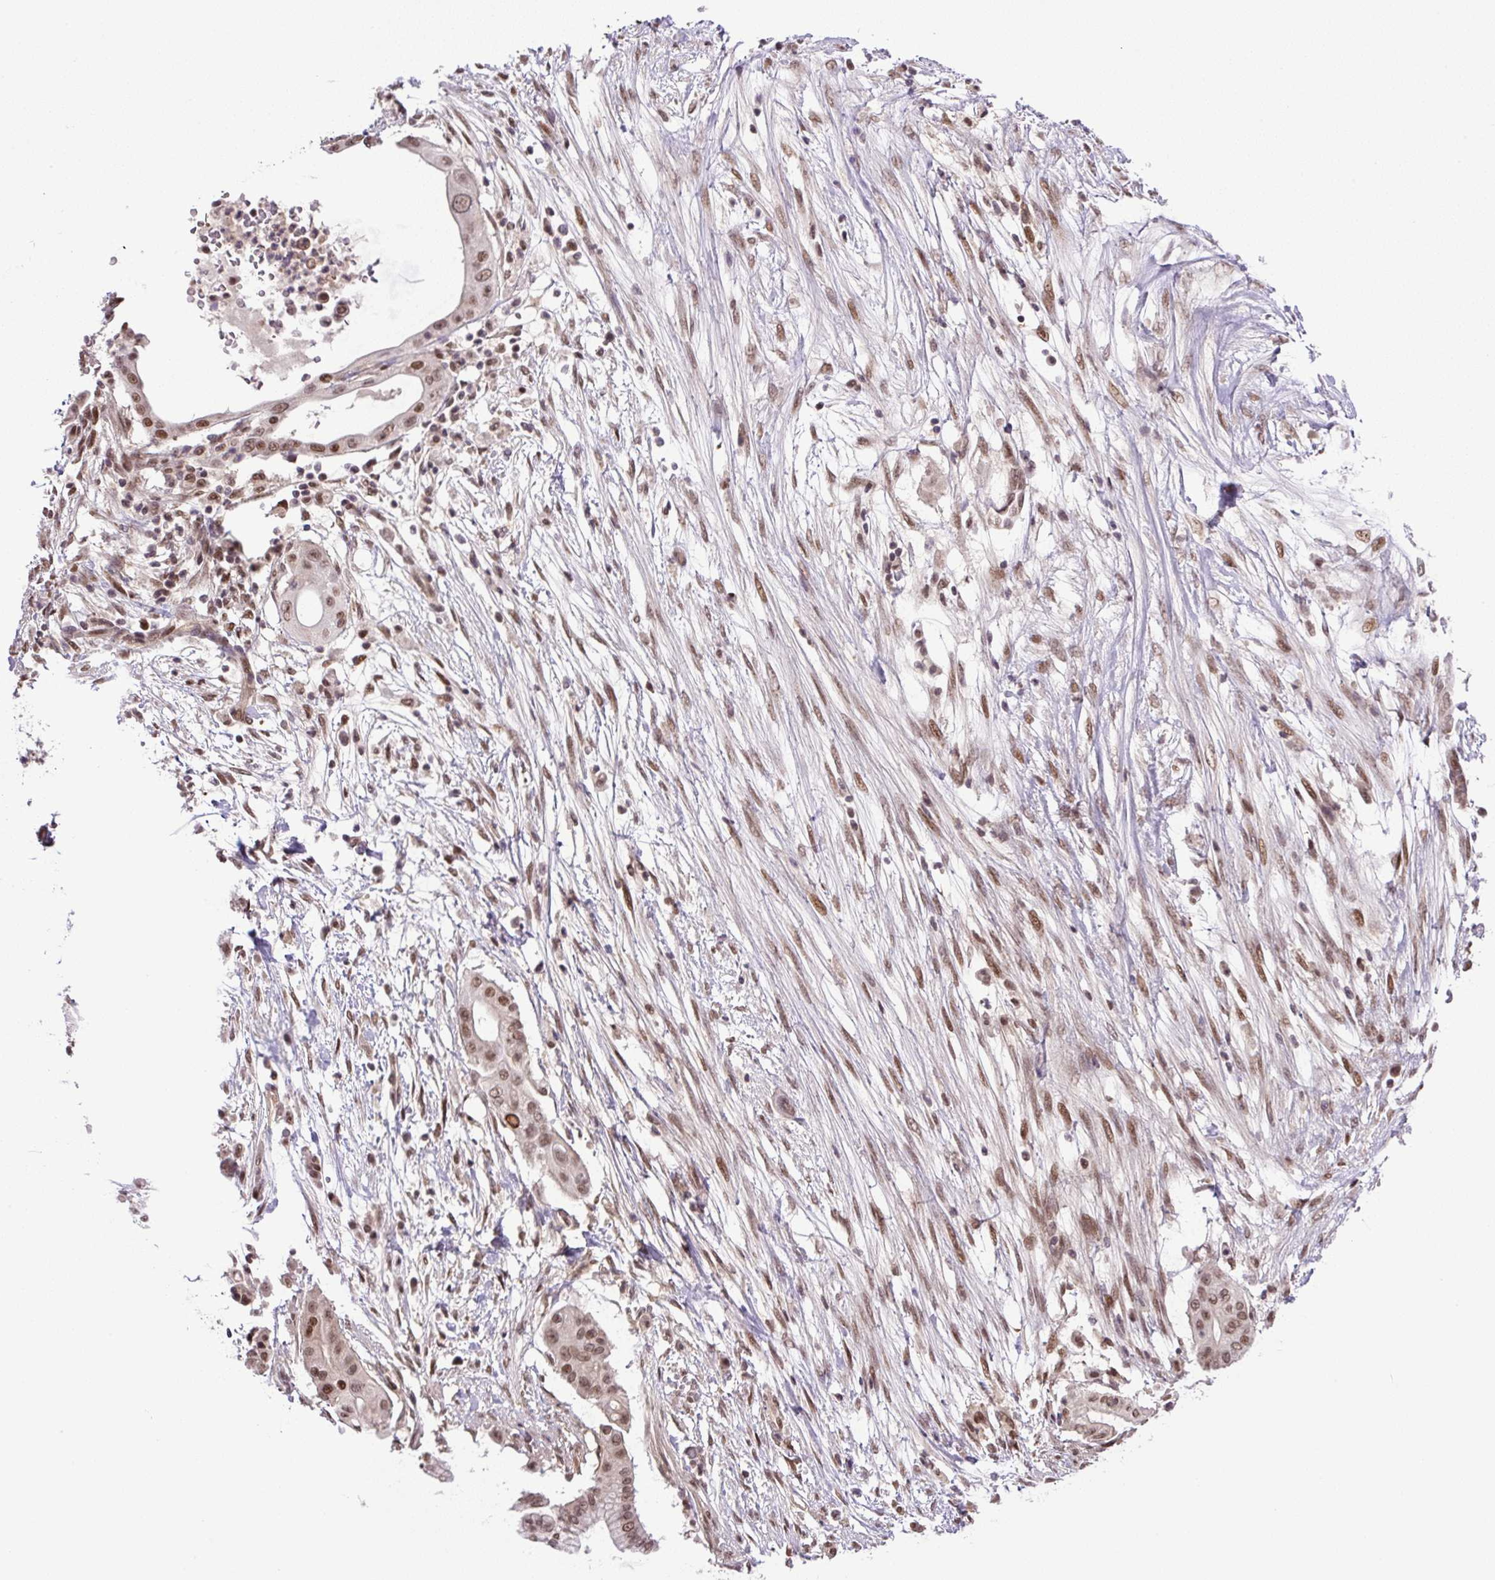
{"staining": {"intensity": "moderate", "quantity": ">75%", "location": "nuclear"}, "tissue": "pancreatic cancer", "cell_type": "Tumor cells", "image_type": "cancer", "snomed": [{"axis": "morphology", "description": "Adenocarcinoma, NOS"}, {"axis": "topography", "description": "Pancreas"}], "caption": "A brown stain highlights moderate nuclear expression of a protein in adenocarcinoma (pancreatic) tumor cells.", "gene": "SGTA", "patient": {"sex": "male", "age": 68}}